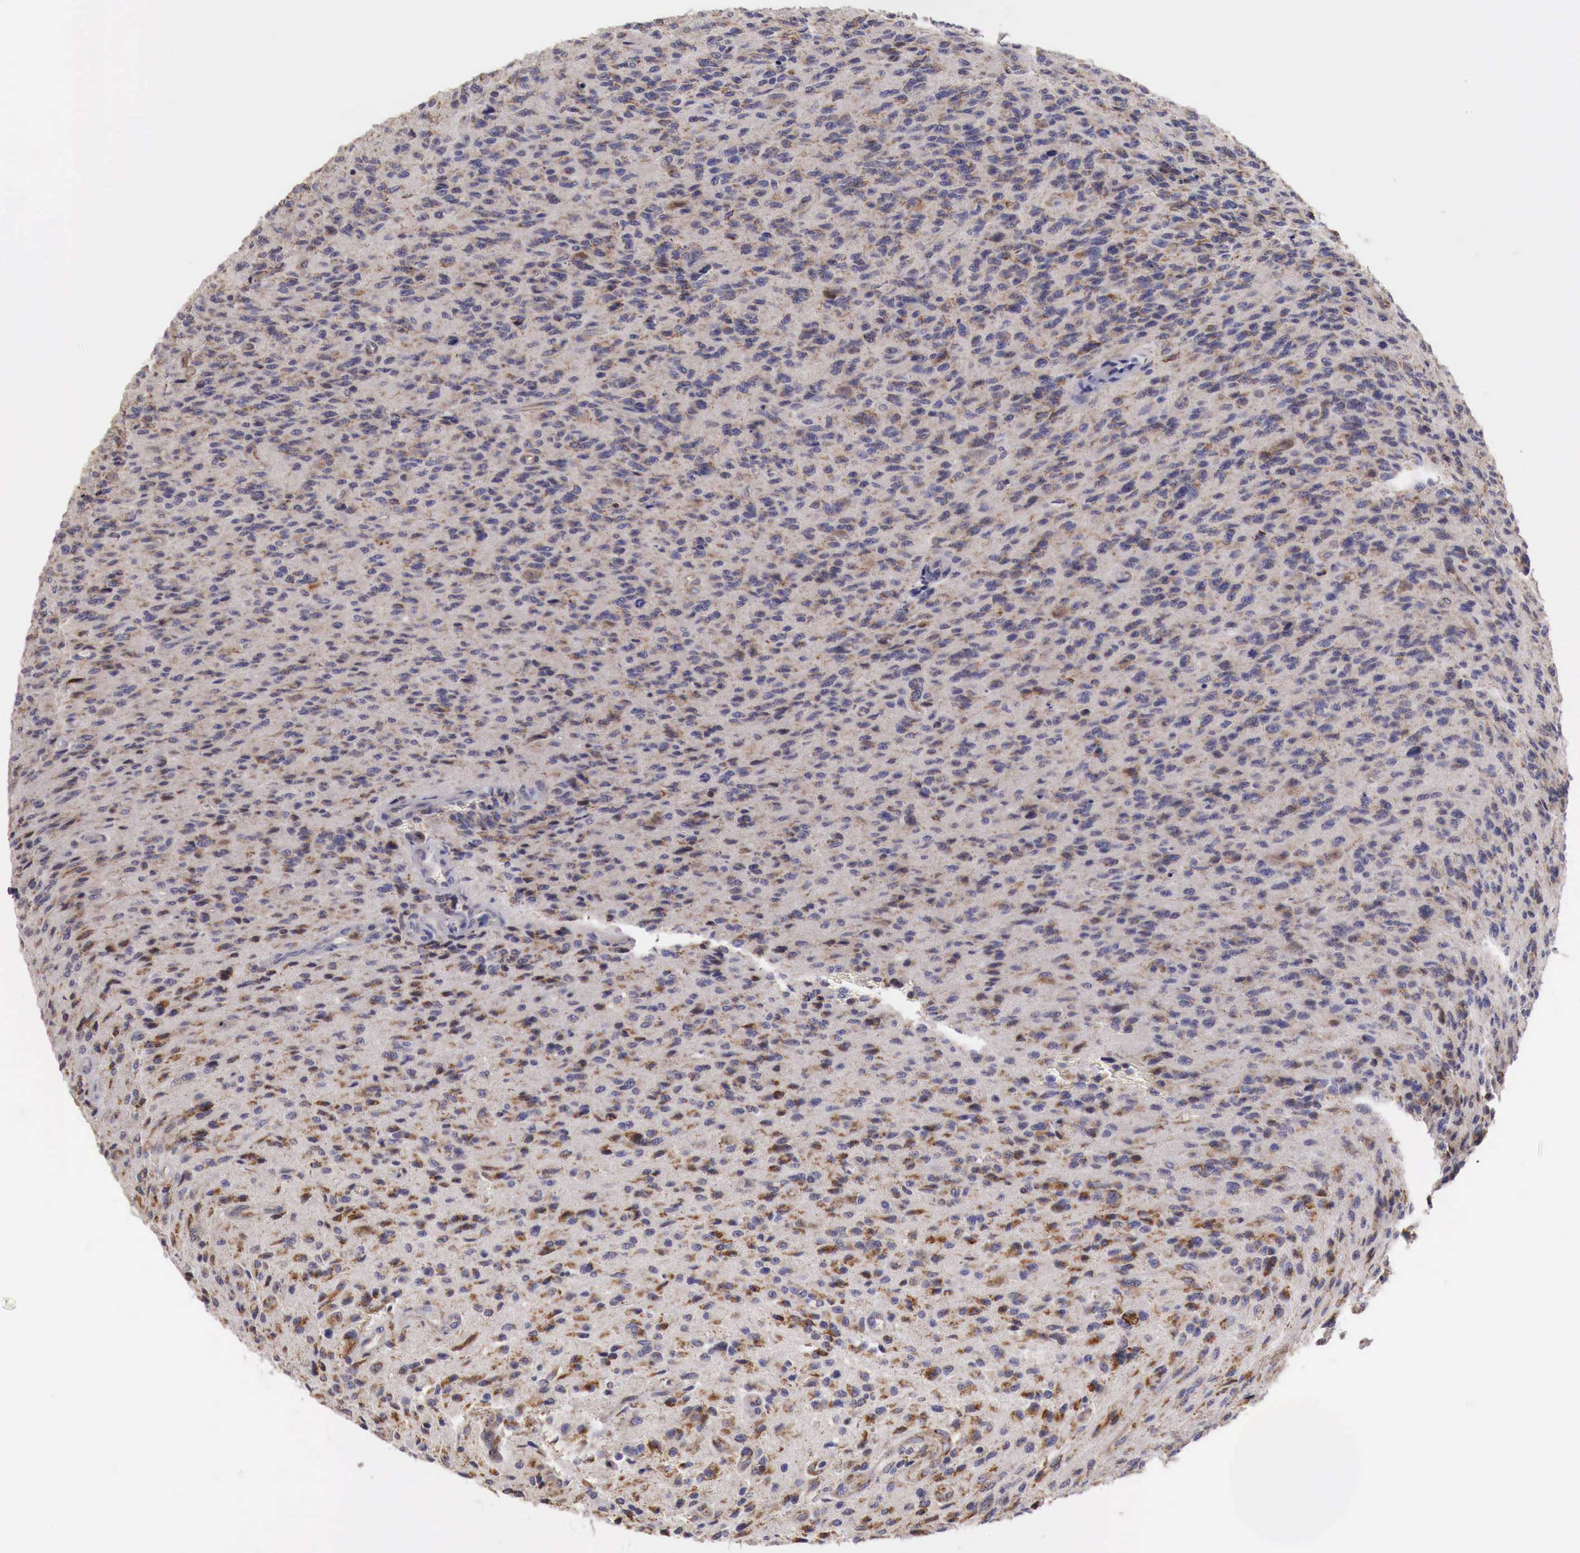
{"staining": {"intensity": "weak", "quantity": ">75%", "location": "cytoplasmic/membranous"}, "tissue": "glioma", "cell_type": "Tumor cells", "image_type": "cancer", "snomed": [{"axis": "morphology", "description": "Glioma, malignant, High grade"}, {"axis": "topography", "description": "Brain"}], "caption": "There is low levels of weak cytoplasmic/membranous positivity in tumor cells of malignant high-grade glioma, as demonstrated by immunohistochemical staining (brown color).", "gene": "XPNPEP3", "patient": {"sex": "male", "age": 36}}